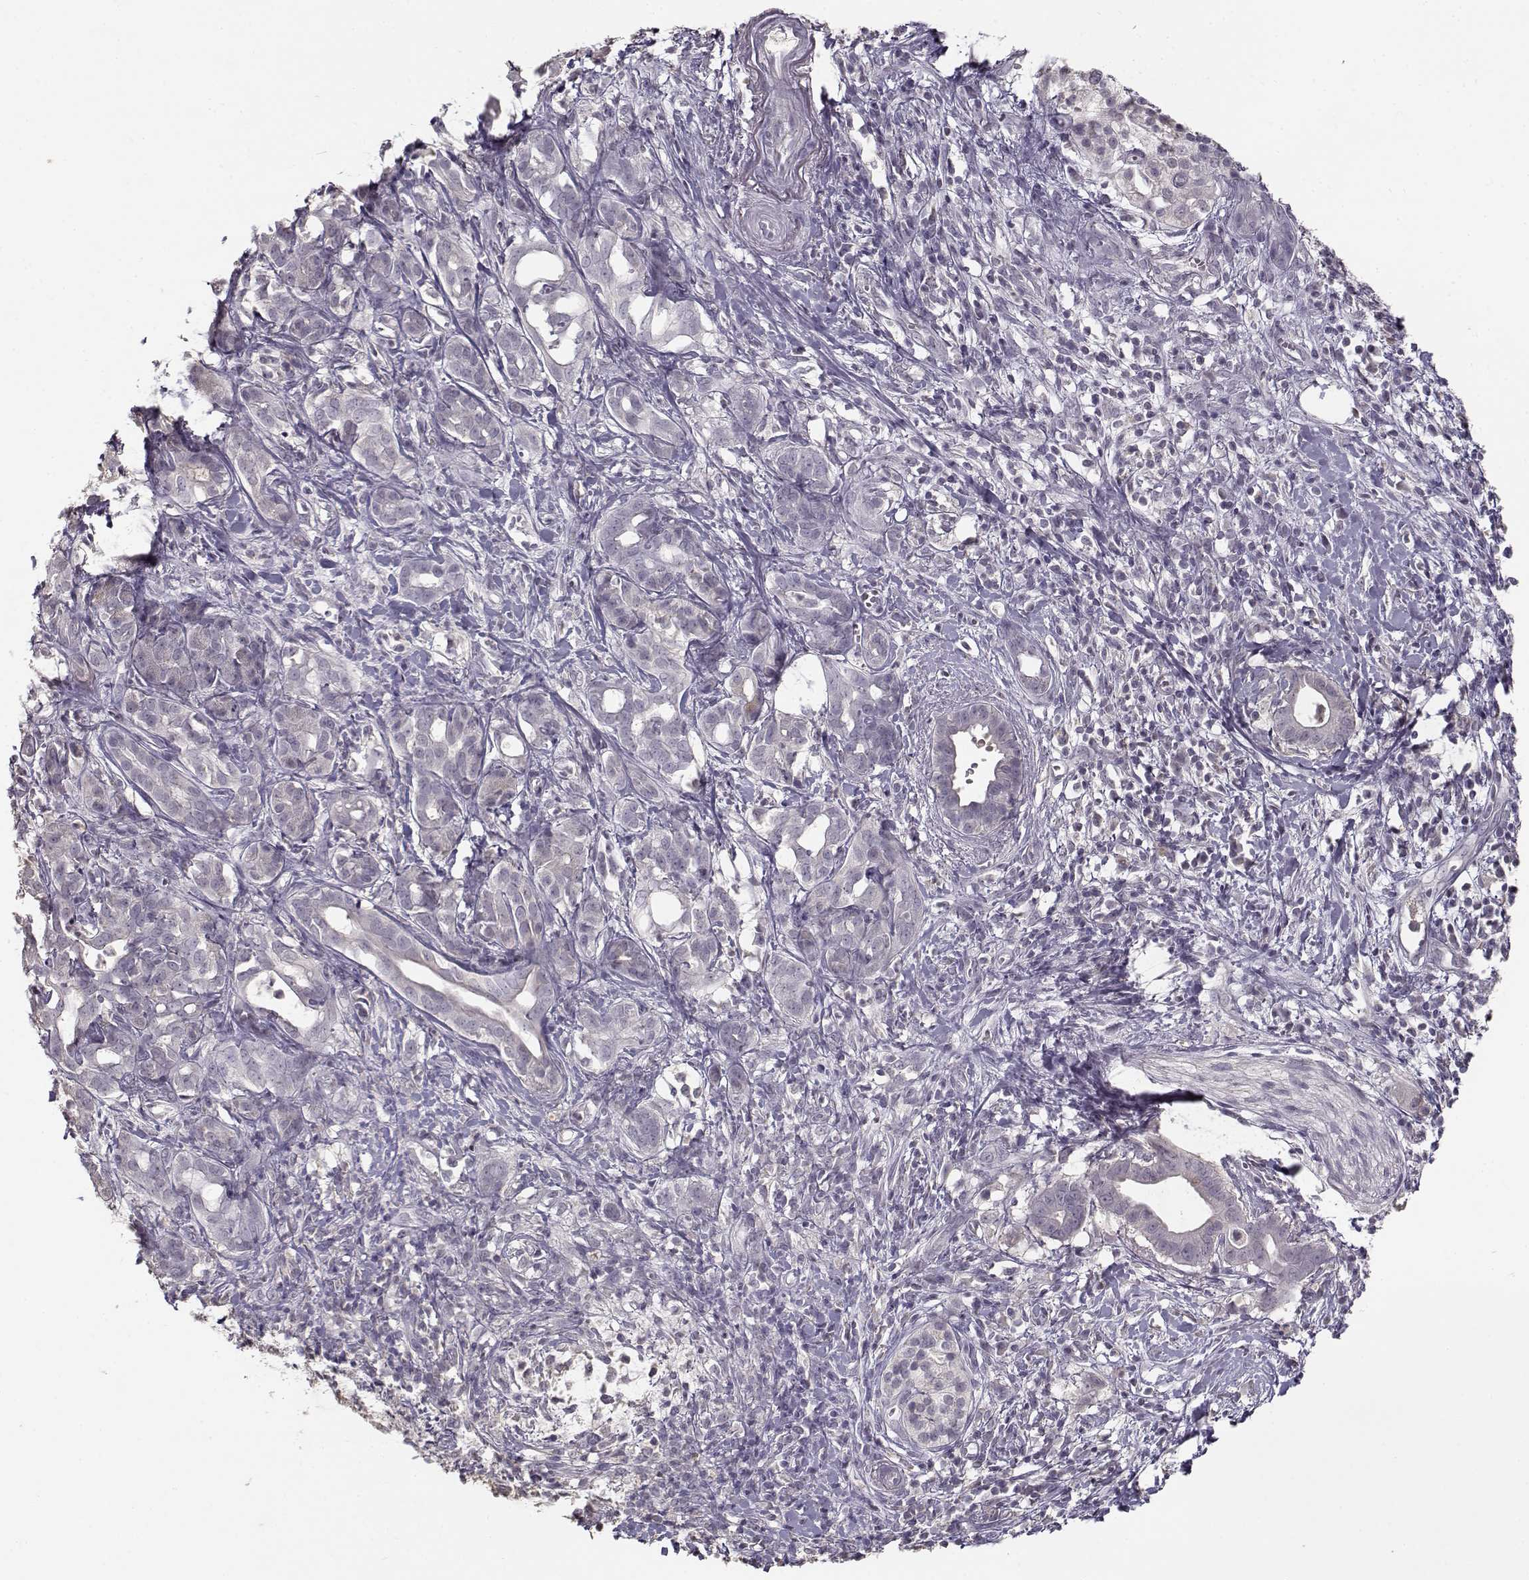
{"staining": {"intensity": "negative", "quantity": "none", "location": "none"}, "tissue": "pancreatic cancer", "cell_type": "Tumor cells", "image_type": "cancer", "snomed": [{"axis": "morphology", "description": "Adenocarcinoma, NOS"}, {"axis": "topography", "description": "Pancreas"}], "caption": "Immunohistochemistry photomicrograph of pancreatic cancer stained for a protein (brown), which reveals no positivity in tumor cells.", "gene": "UROC1", "patient": {"sex": "male", "age": 61}}